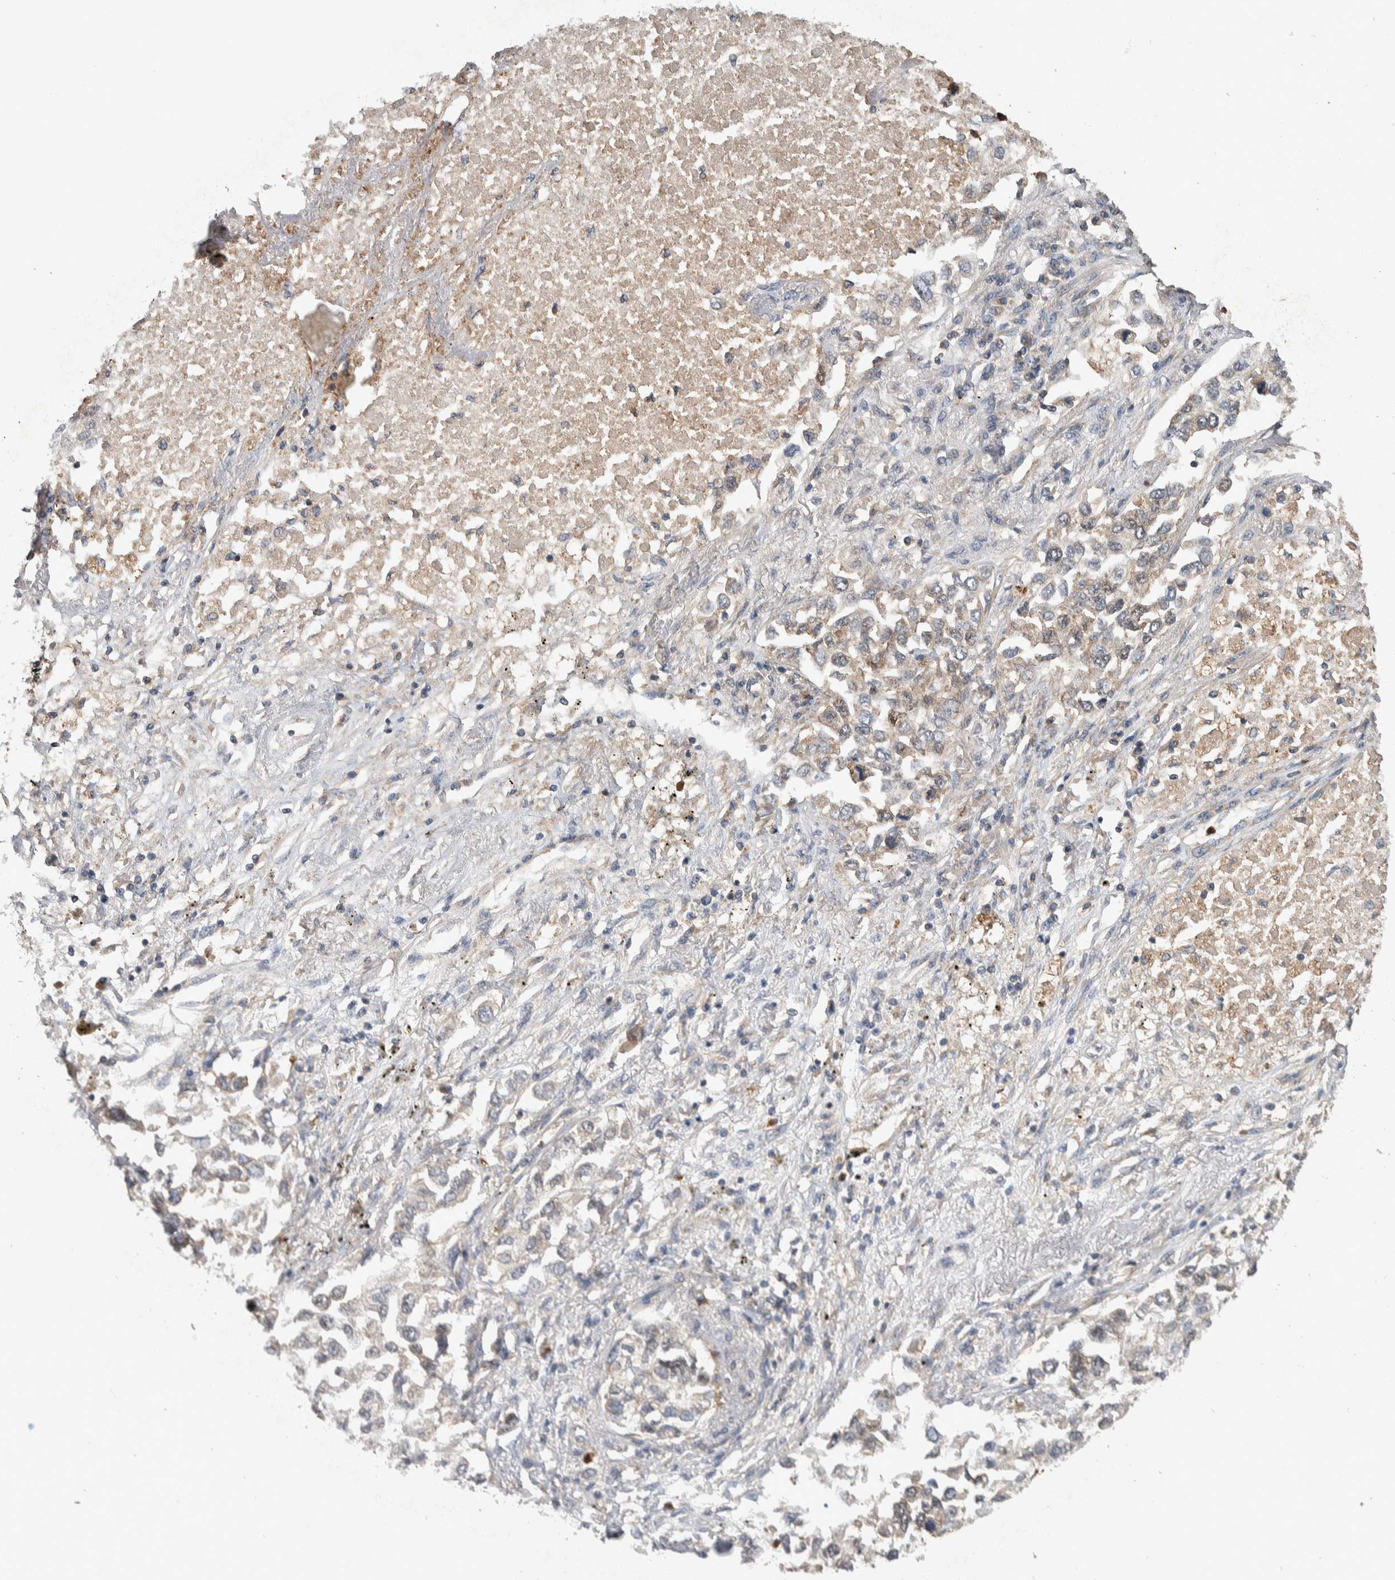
{"staining": {"intensity": "weak", "quantity": "25%-75%", "location": "cytoplasmic/membranous"}, "tissue": "lung cancer", "cell_type": "Tumor cells", "image_type": "cancer", "snomed": [{"axis": "morphology", "description": "Inflammation, NOS"}, {"axis": "morphology", "description": "Adenocarcinoma, NOS"}, {"axis": "topography", "description": "Lung"}], "caption": "The histopathology image displays immunohistochemical staining of lung adenocarcinoma. There is weak cytoplasmic/membranous positivity is seen in about 25%-75% of tumor cells.", "gene": "SDCBP", "patient": {"sex": "male", "age": 63}}